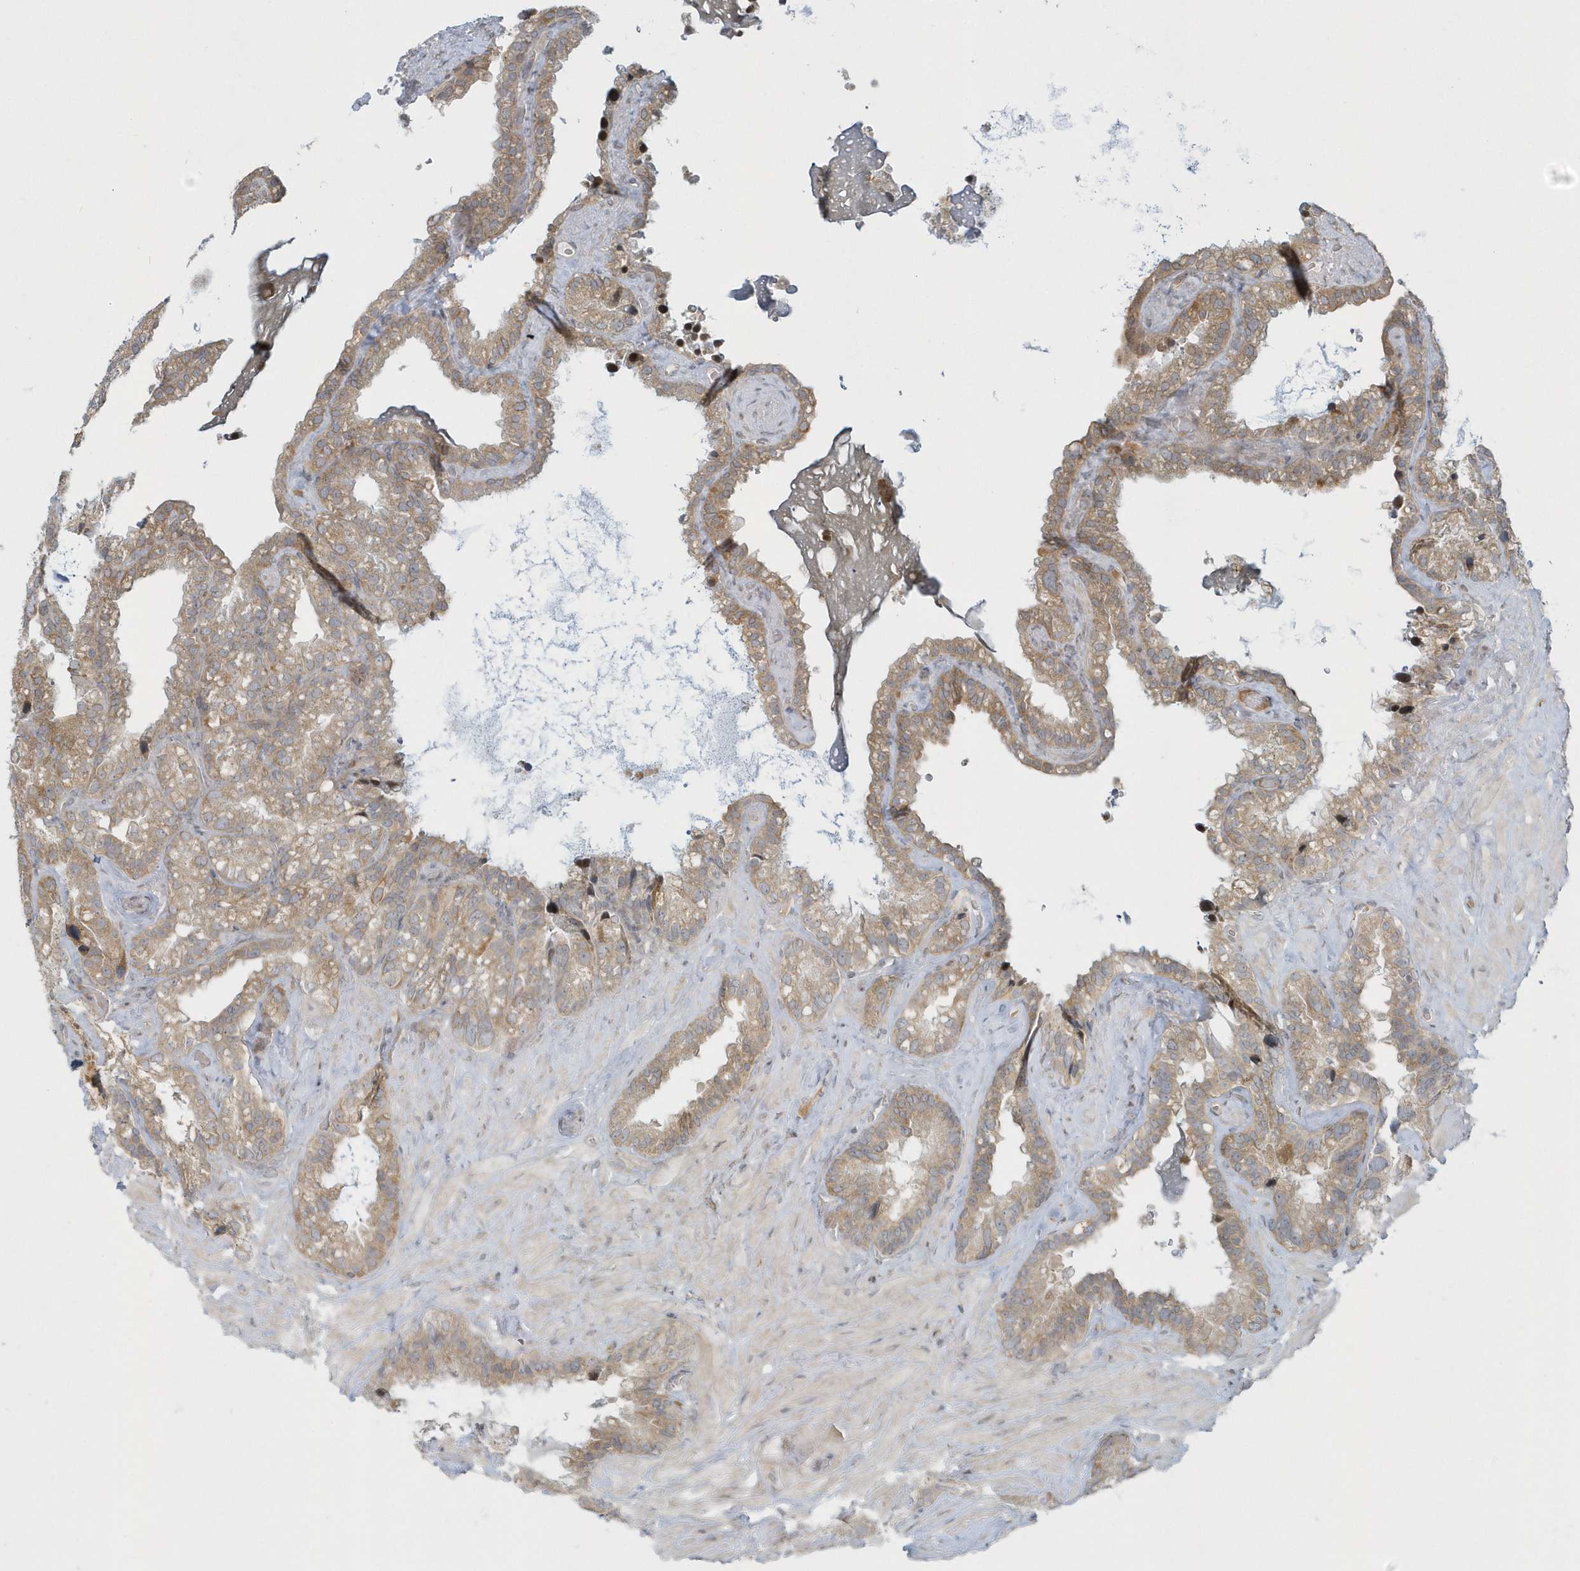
{"staining": {"intensity": "weak", "quantity": ">75%", "location": "cytoplasmic/membranous"}, "tissue": "seminal vesicle", "cell_type": "Glandular cells", "image_type": "normal", "snomed": [{"axis": "morphology", "description": "Normal tissue, NOS"}, {"axis": "topography", "description": "Prostate"}, {"axis": "topography", "description": "Seminal veicle"}], "caption": "Normal seminal vesicle displays weak cytoplasmic/membranous expression in about >75% of glandular cells, visualized by immunohistochemistry.", "gene": "BLTP3A", "patient": {"sex": "male", "age": 68}}